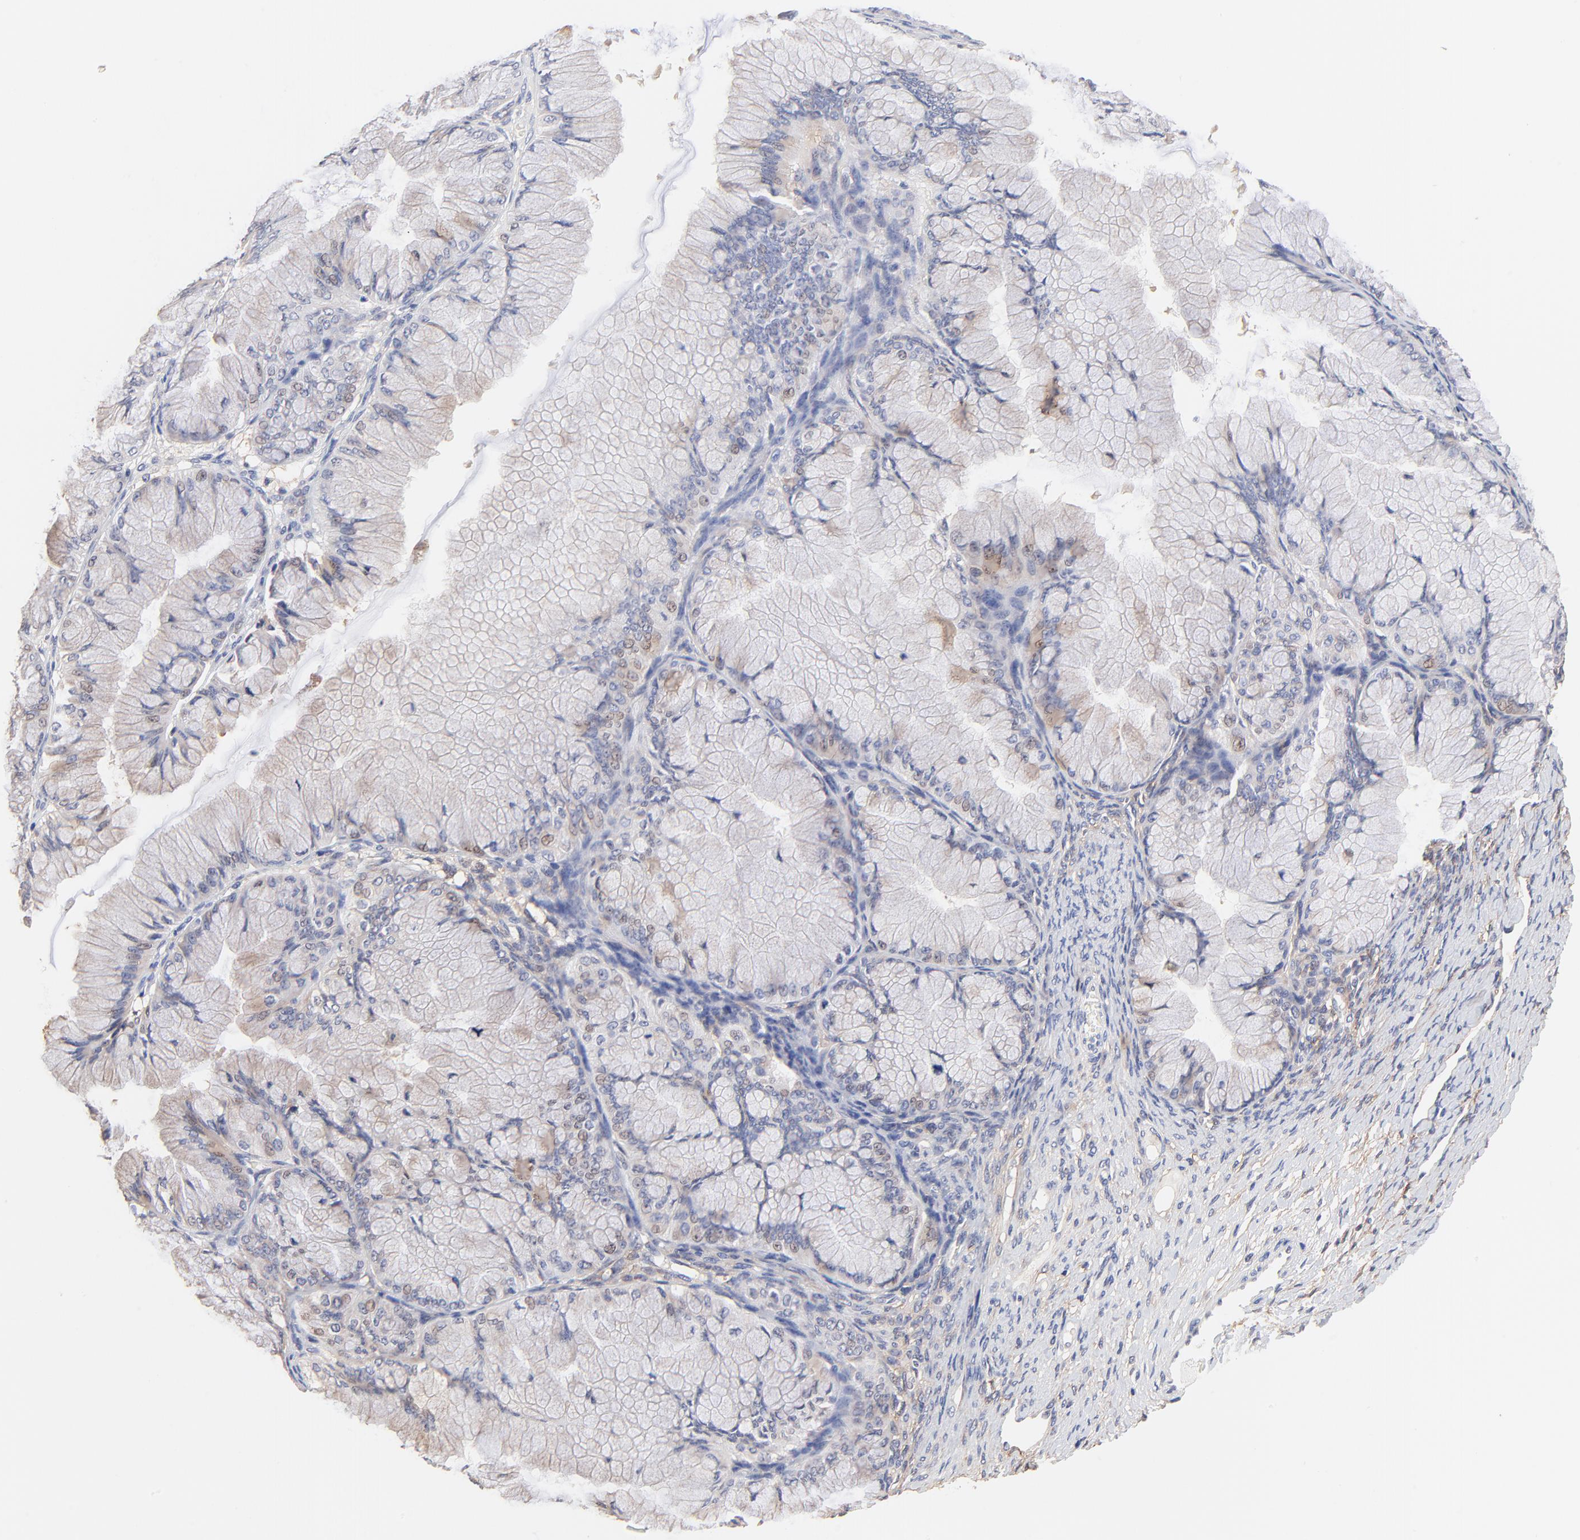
{"staining": {"intensity": "weak", "quantity": "<25%", "location": "cytoplasmic/membranous"}, "tissue": "ovarian cancer", "cell_type": "Tumor cells", "image_type": "cancer", "snomed": [{"axis": "morphology", "description": "Cystadenocarcinoma, mucinous, NOS"}, {"axis": "topography", "description": "Ovary"}], "caption": "Immunohistochemistry micrograph of mucinous cystadenocarcinoma (ovarian) stained for a protein (brown), which exhibits no expression in tumor cells. The staining was performed using DAB to visualize the protein expression in brown, while the nuclei were stained in blue with hematoxylin (Magnification: 20x).", "gene": "PTK7", "patient": {"sex": "female", "age": 63}}